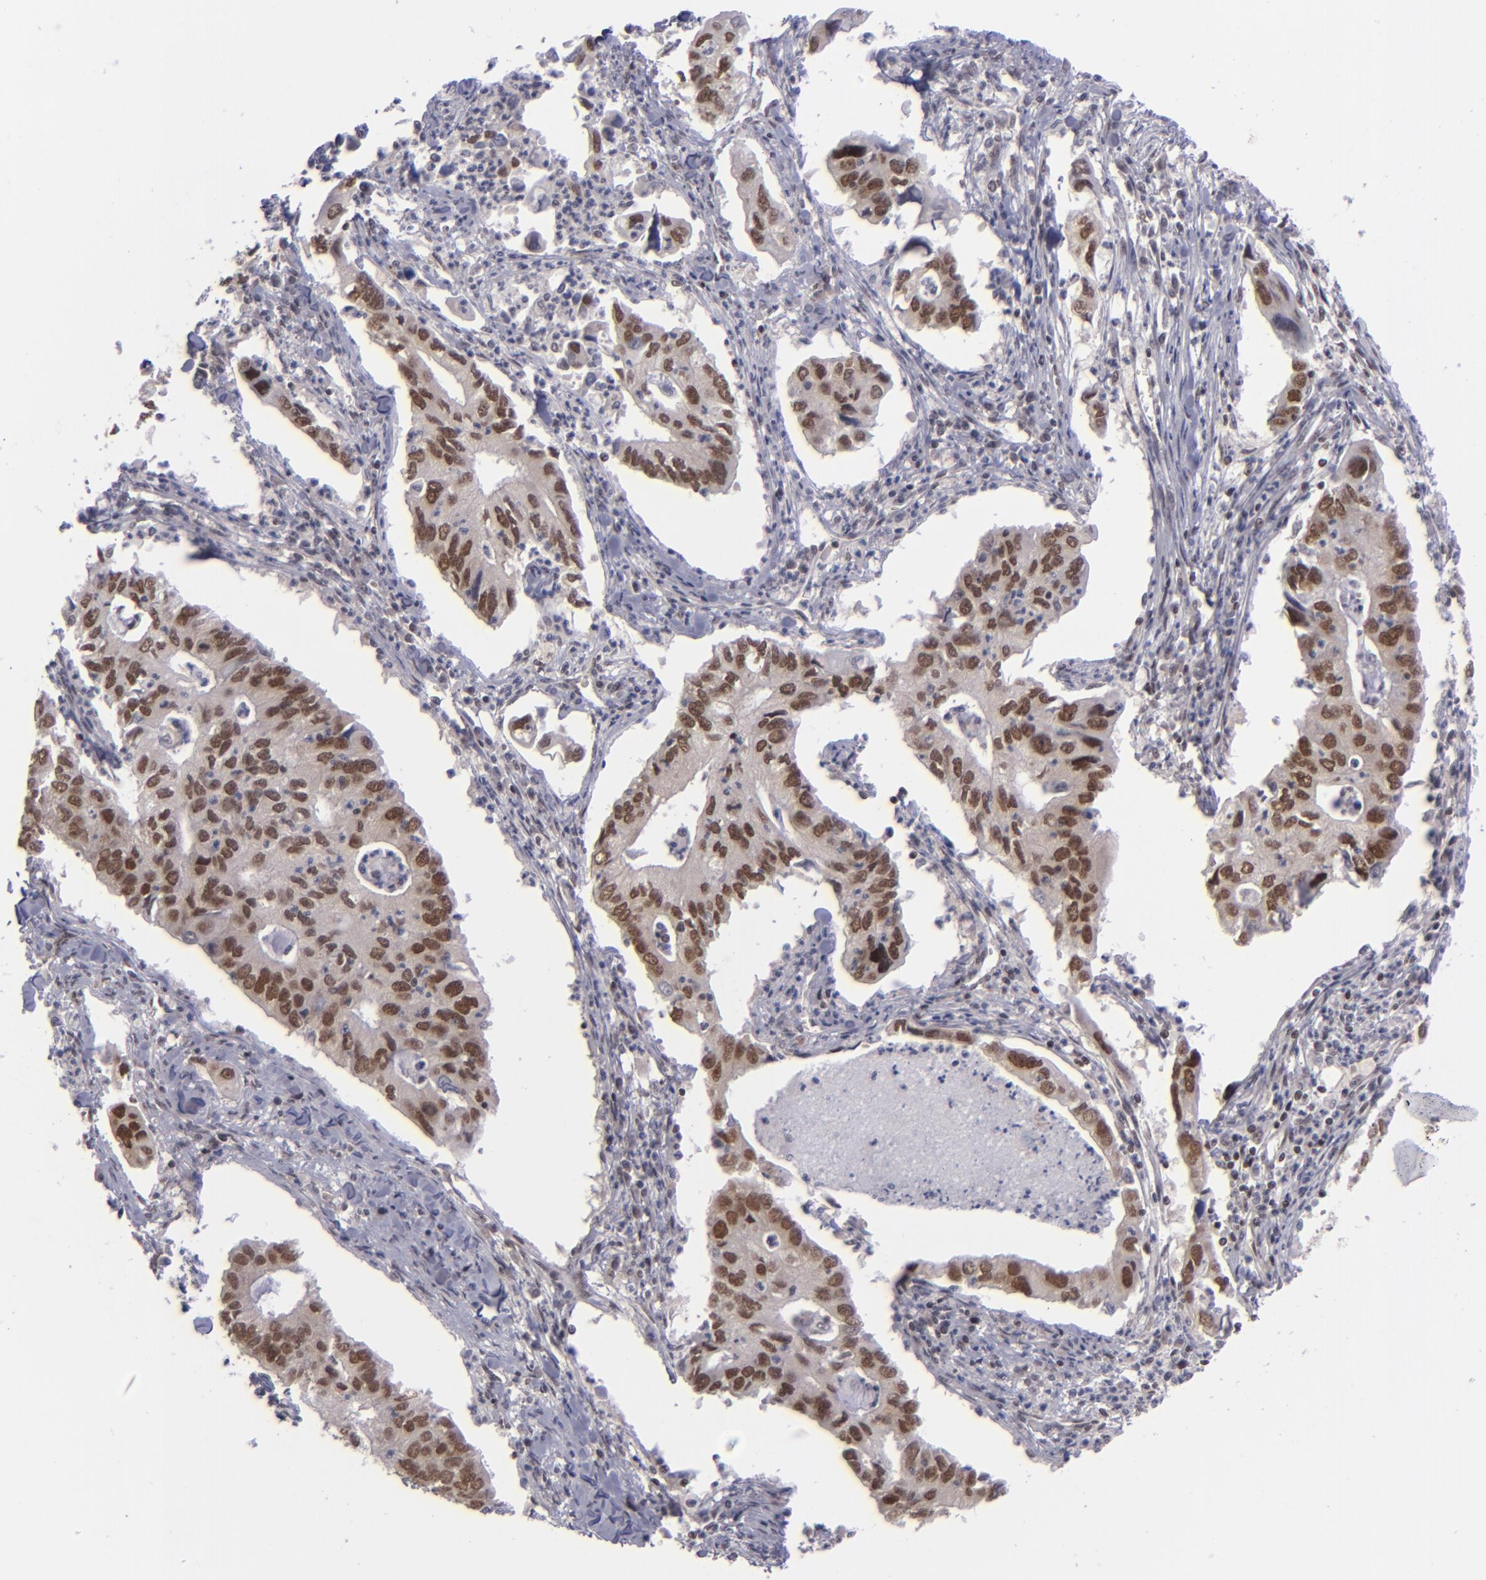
{"staining": {"intensity": "moderate", "quantity": ">75%", "location": "nuclear"}, "tissue": "lung cancer", "cell_type": "Tumor cells", "image_type": "cancer", "snomed": [{"axis": "morphology", "description": "Adenocarcinoma, NOS"}, {"axis": "topography", "description": "Lung"}], "caption": "Approximately >75% of tumor cells in adenocarcinoma (lung) display moderate nuclear protein staining as visualized by brown immunohistochemical staining.", "gene": "MLLT3", "patient": {"sex": "male", "age": 48}}